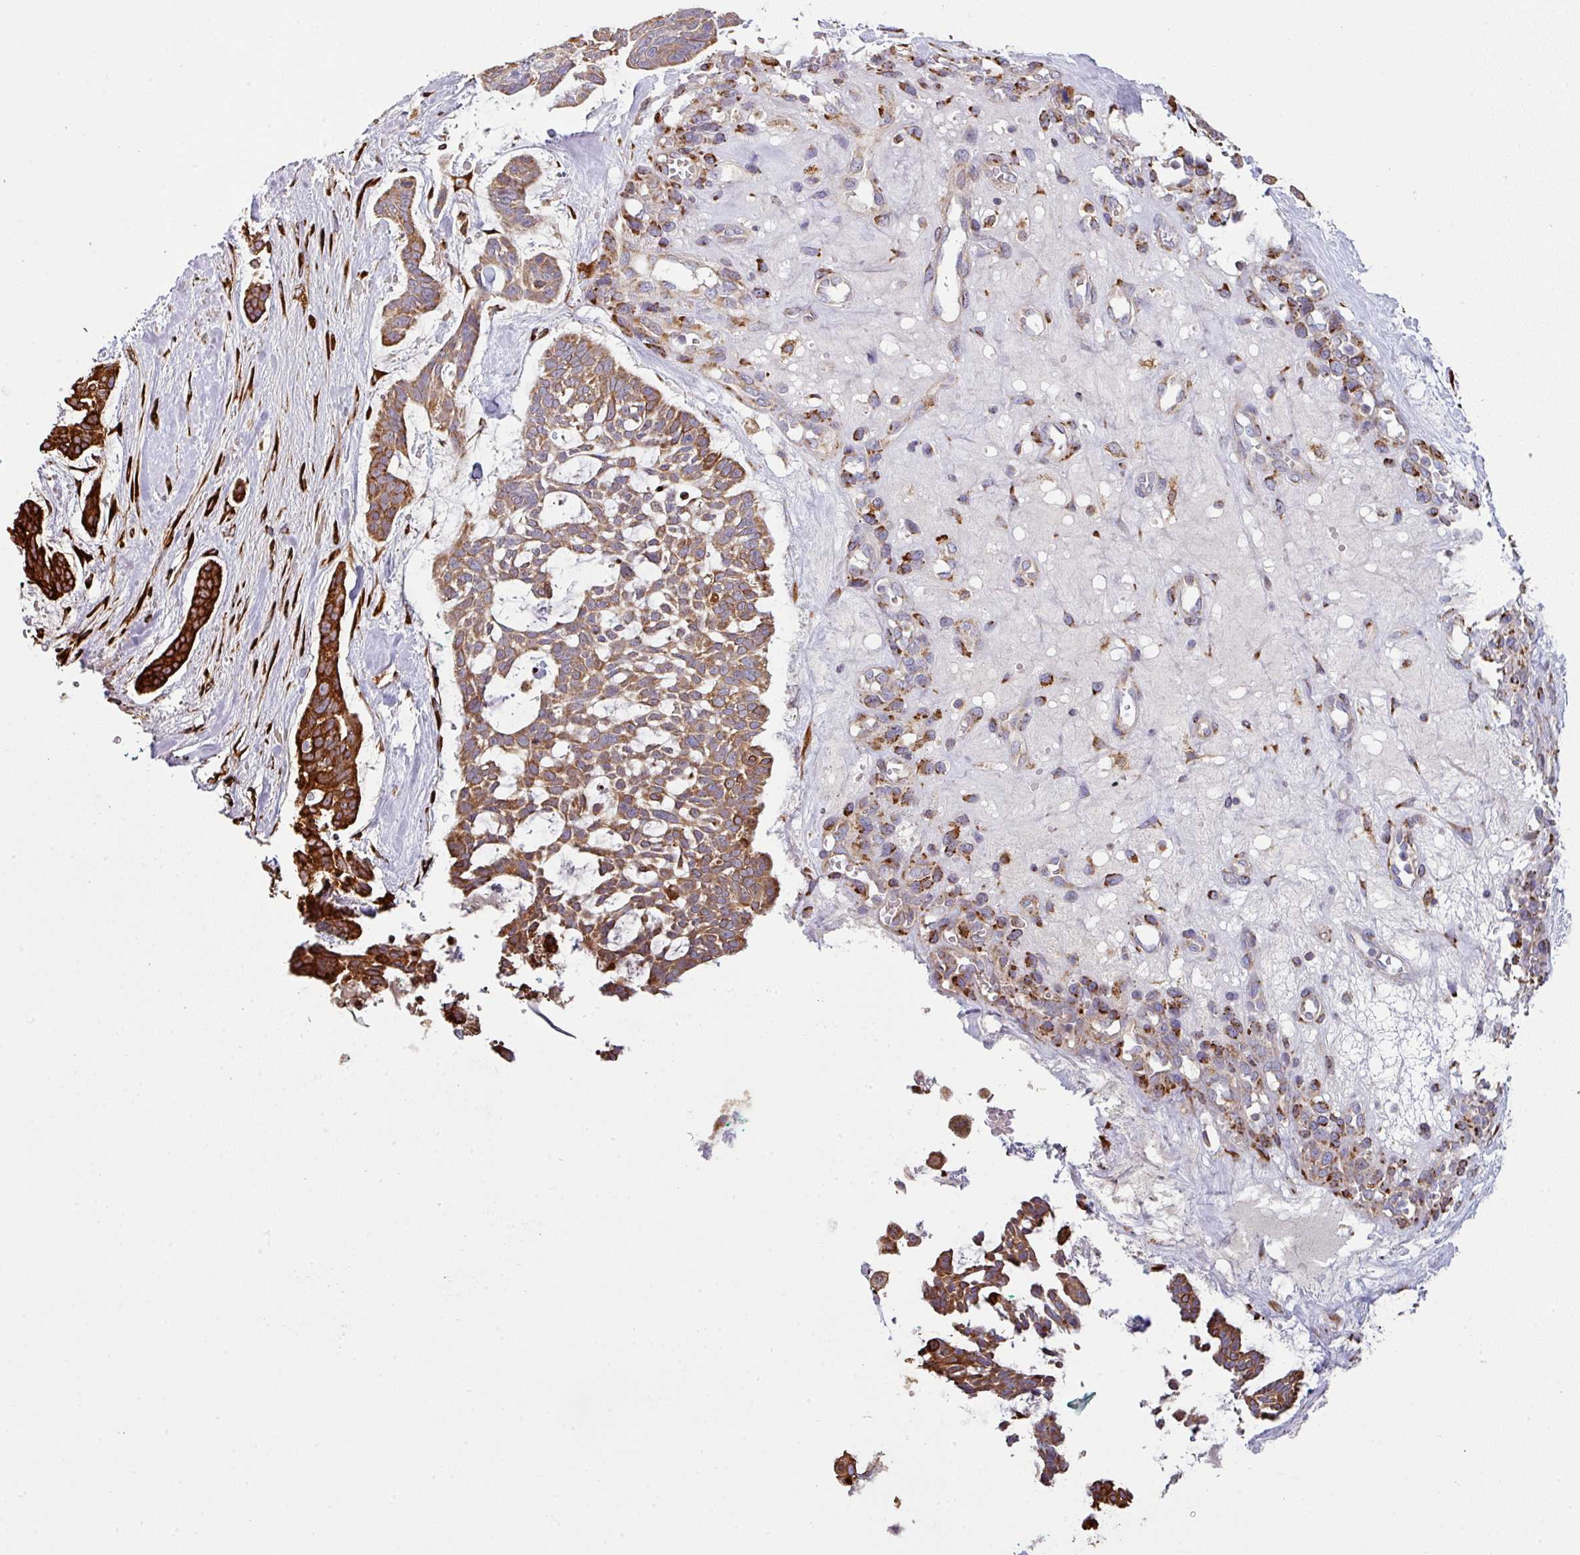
{"staining": {"intensity": "strong", "quantity": ">75%", "location": "cytoplasmic/membranous"}, "tissue": "skin cancer", "cell_type": "Tumor cells", "image_type": "cancer", "snomed": [{"axis": "morphology", "description": "Basal cell carcinoma"}, {"axis": "topography", "description": "Skin"}], "caption": "A high-resolution micrograph shows IHC staining of skin cancer (basal cell carcinoma), which demonstrates strong cytoplasmic/membranous positivity in about >75% of tumor cells.", "gene": "ZNF268", "patient": {"sex": "male", "age": 88}}